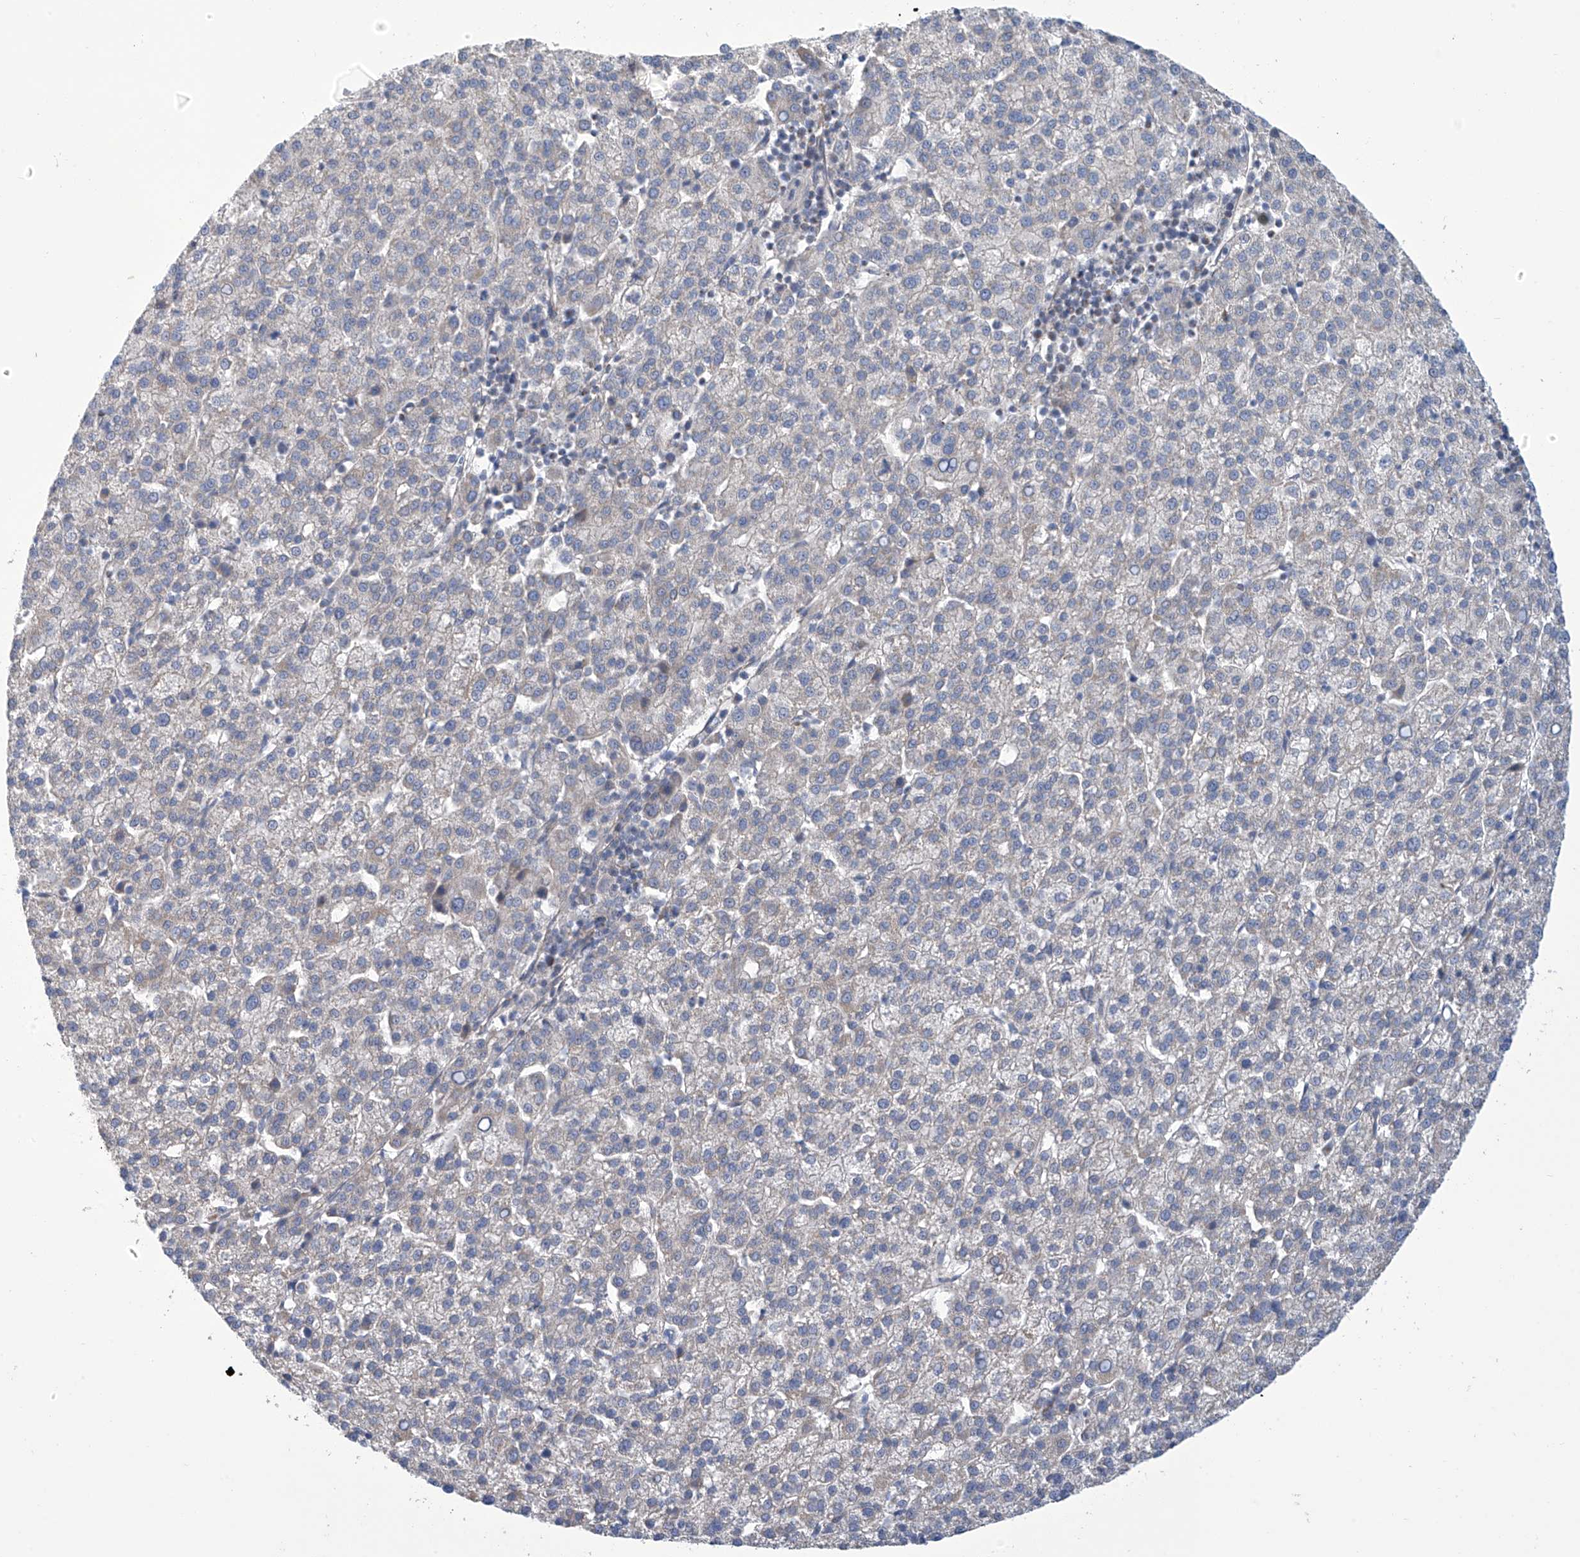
{"staining": {"intensity": "negative", "quantity": "none", "location": "none"}, "tissue": "liver cancer", "cell_type": "Tumor cells", "image_type": "cancer", "snomed": [{"axis": "morphology", "description": "Carcinoma, Hepatocellular, NOS"}, {"axis": "topography", "description": "Liver"}], "caption": "The histopathology image exhibits no significant positivity in tumor cells of liver hepatocellular carcinoma.", "gene": "IBA57", "patient": {"sex": "female", "age": 58}}